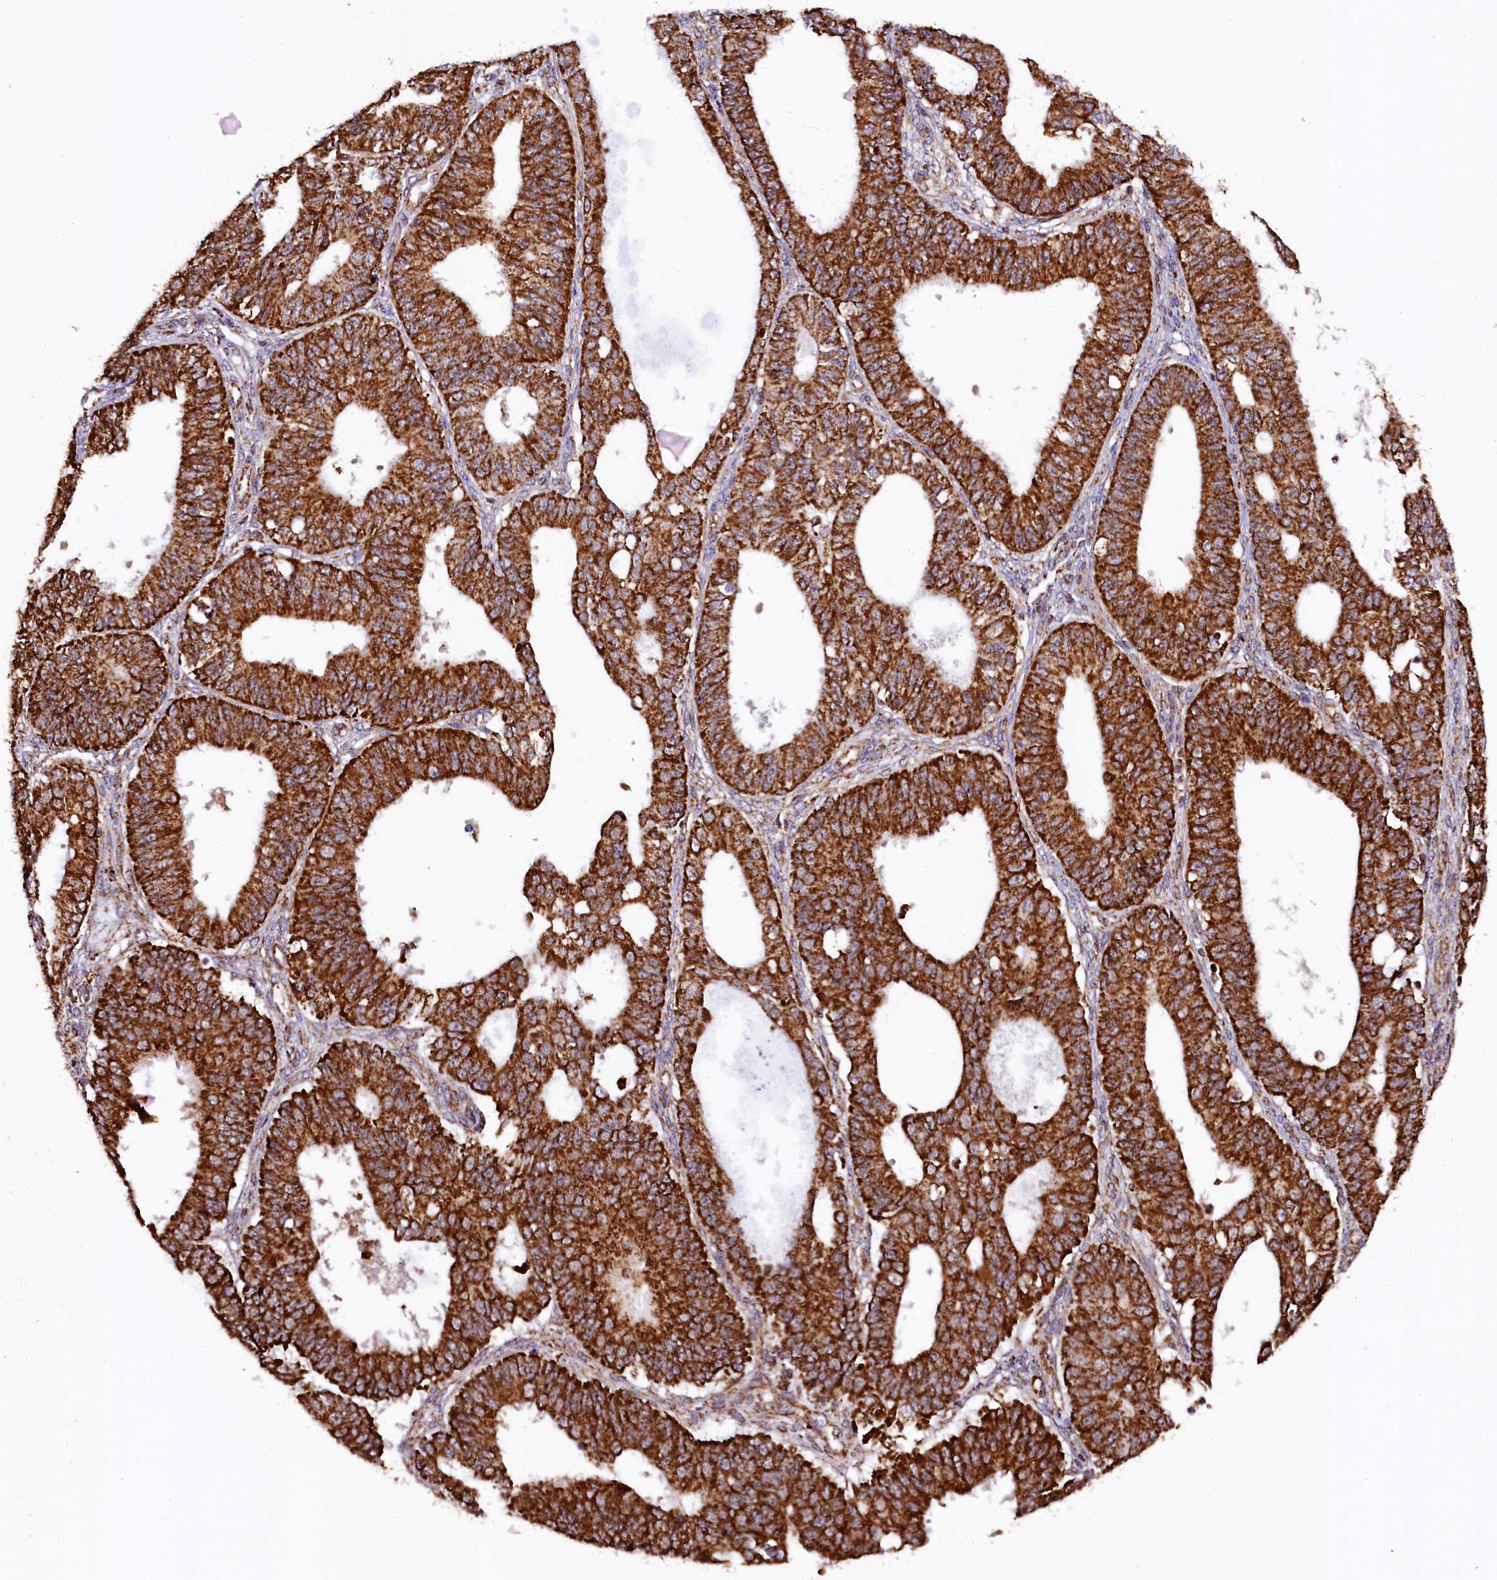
{"staining": {"intensity": "strong", "quantity": ">75%", "location": "cytoplasmic/membranous"}, "tissue": "ovarian cancer", "cell_type": "Tumor cells", "image_type": "cancer", "snomed": [{"axis": "morphology", "description": "Carcinoma, endometroid"}, {"axis": "topography", "description": "Appendix"}, {"axis": "topography", "description": "Ovary"}], "caption": "This photomicrograph displays IHC staining of human ovarian cancer, with high strong cytoplasmic/membranous staining in about >75% of tumor cells.", "gene": "KLC2", "patient": {"sex": "female", "age": 42}}